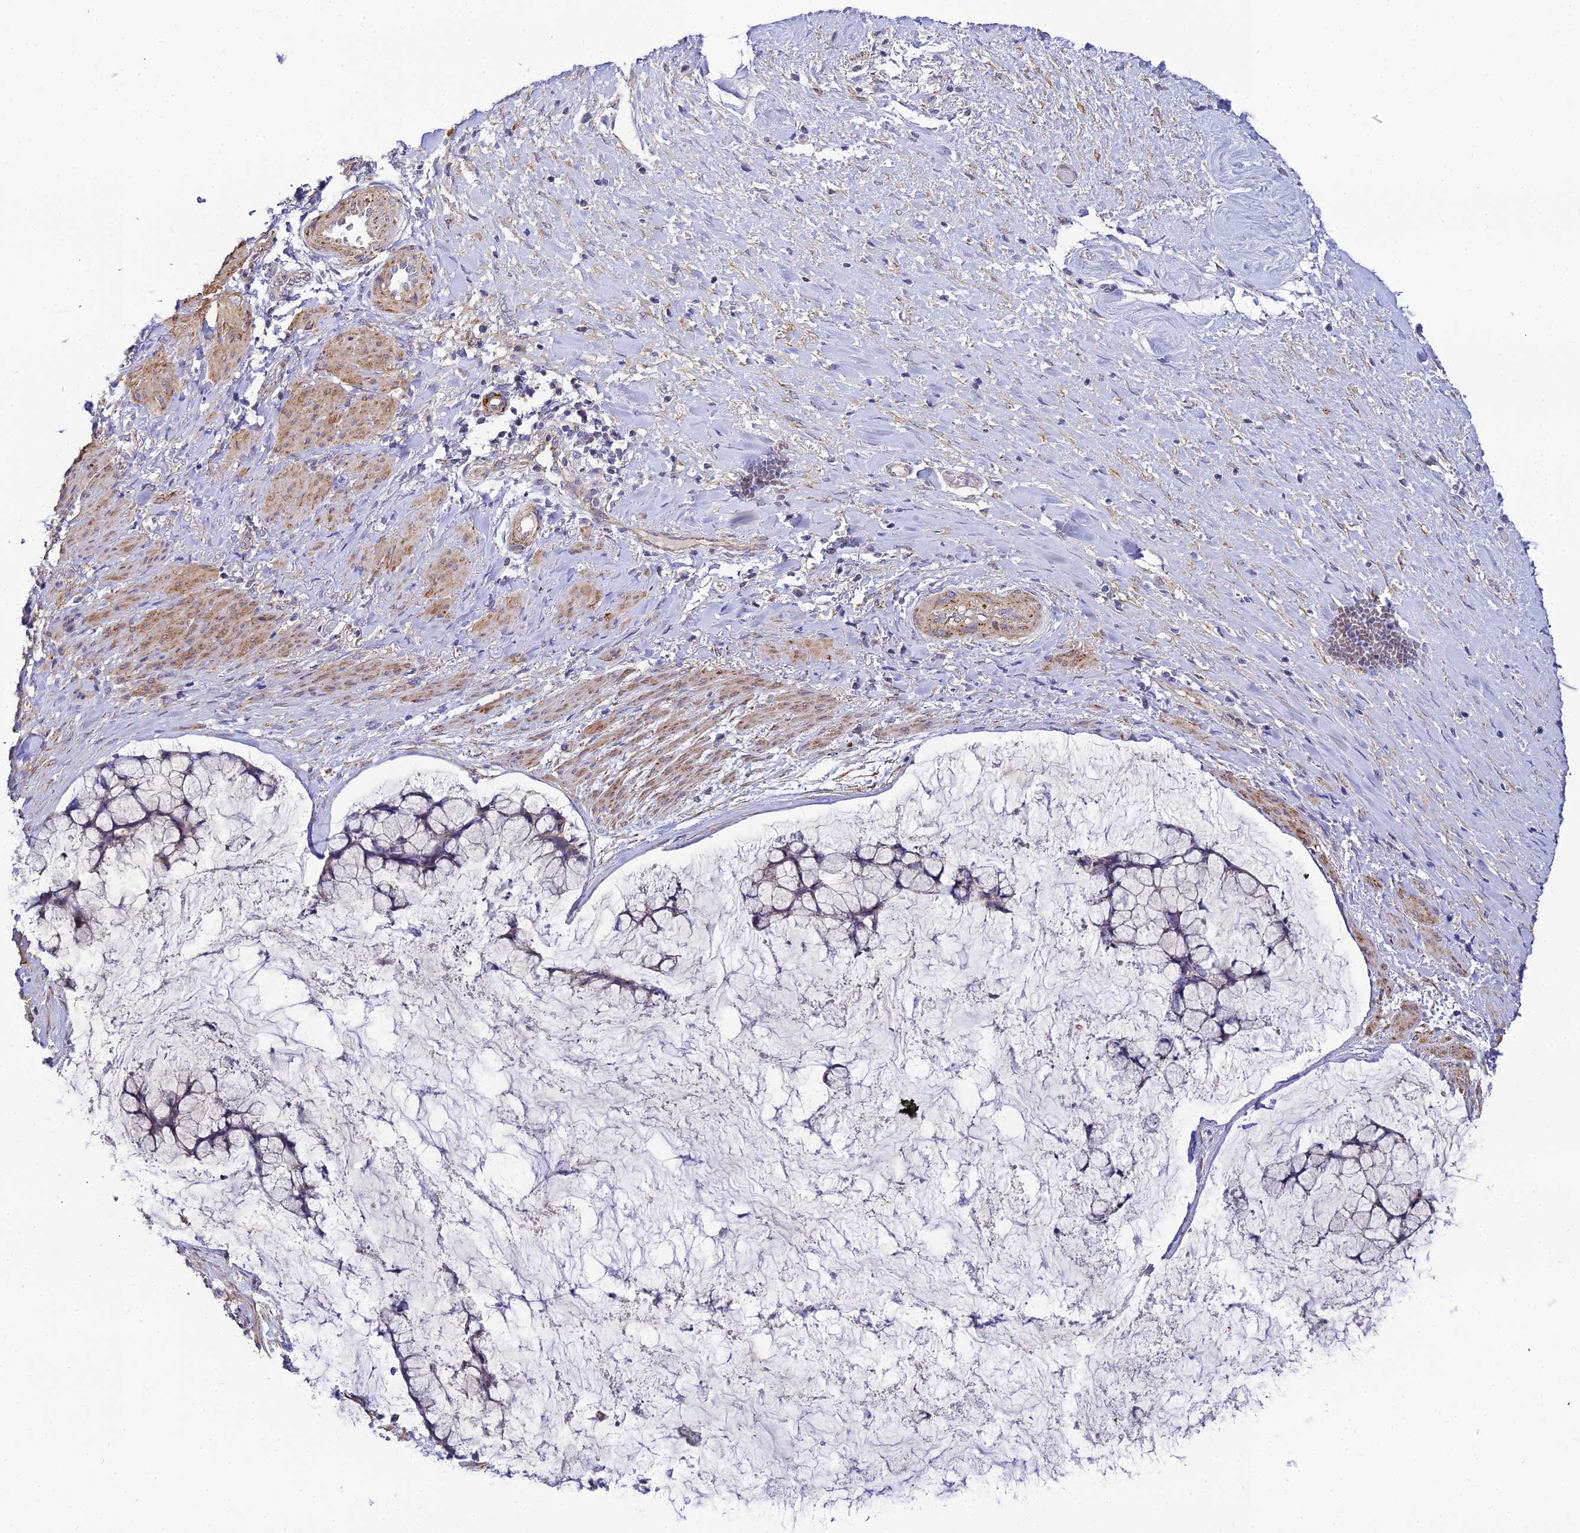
{"staining": {"intensity": "weak", "quantity": "25%-75%", "location": "cytoplasmic/membranous"}, "tissue": "ovarian cancer", "cell_type": "Tumor cells", "image_type": "cancer", "snomed": [{"axis": "morphology", "description": "Cystadenocarcinoma, mucinous, NOS"}, {"axis": "topography", "description": "Ovary"}], "caption": "Protein expression analysis of ovarian cancer (mucinous cystadenocarcinoma) demonstrates weak cytoplasmic/membranous expression in approximately 25%-75% of tumor cells.", "gene": "ACOT2", "patient": {"sex": "female", "age": 42}}